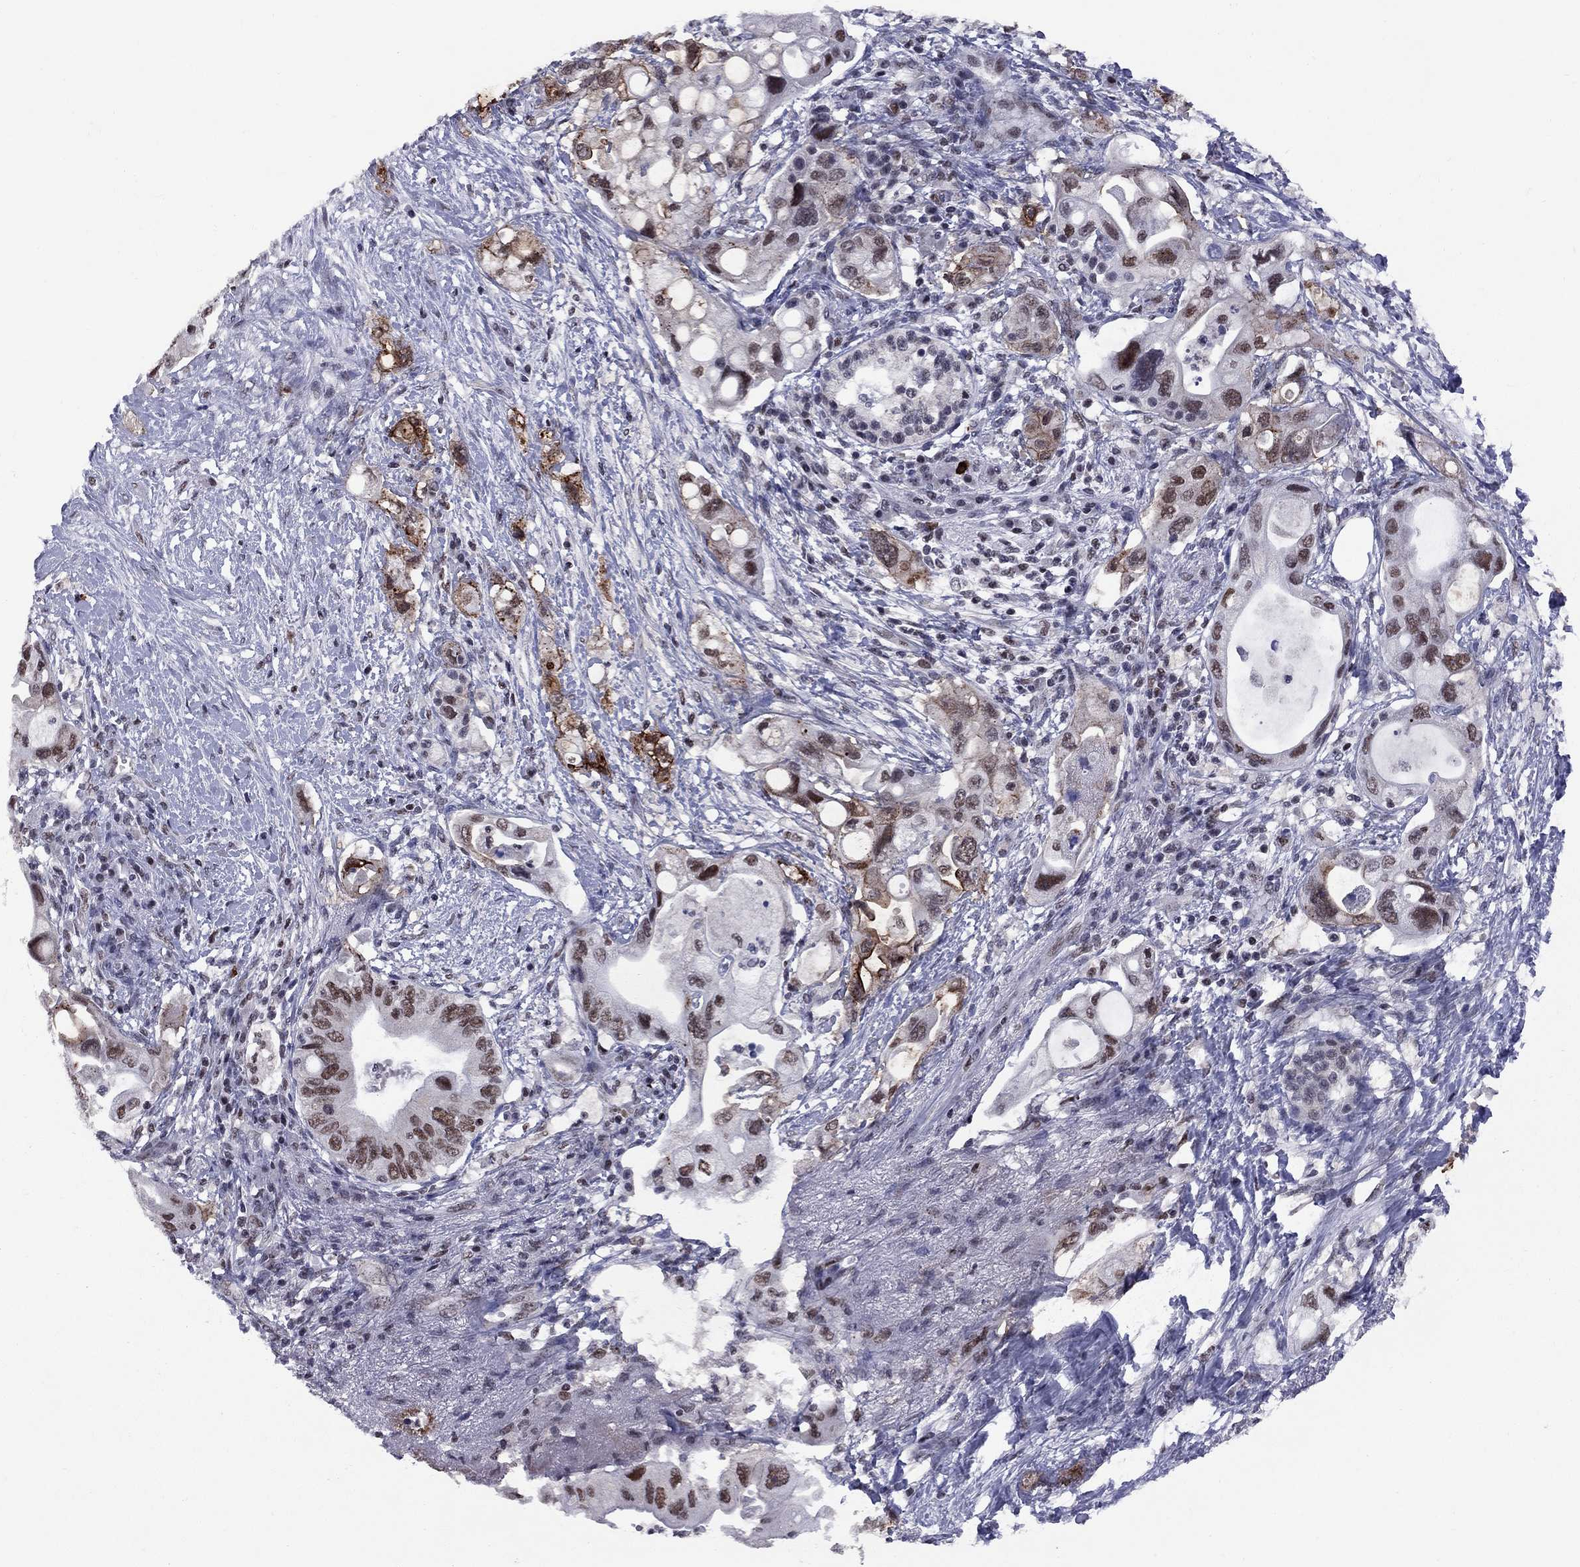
{"staining": {"intensity": "moderate", "quantity": "25%-75%", "location": "nuclear"}, "tissue": "pancreatic cancer", "cell_type": "Tumor cells", "image_type": "cancer", "snomed": [{"axis": "morphology", "description": "Adenocarcinoma, NOS"}, {"axis": "topography", "description": "Pancreas"}], "caption": "Protein expression analysis of pancreatic adenocarcinoma reveals moderate nuclear positivity in approximately 25%-75% of tumor cells.", "gene": "TAF9", "patient": {"sex": "female", "age": 72}}